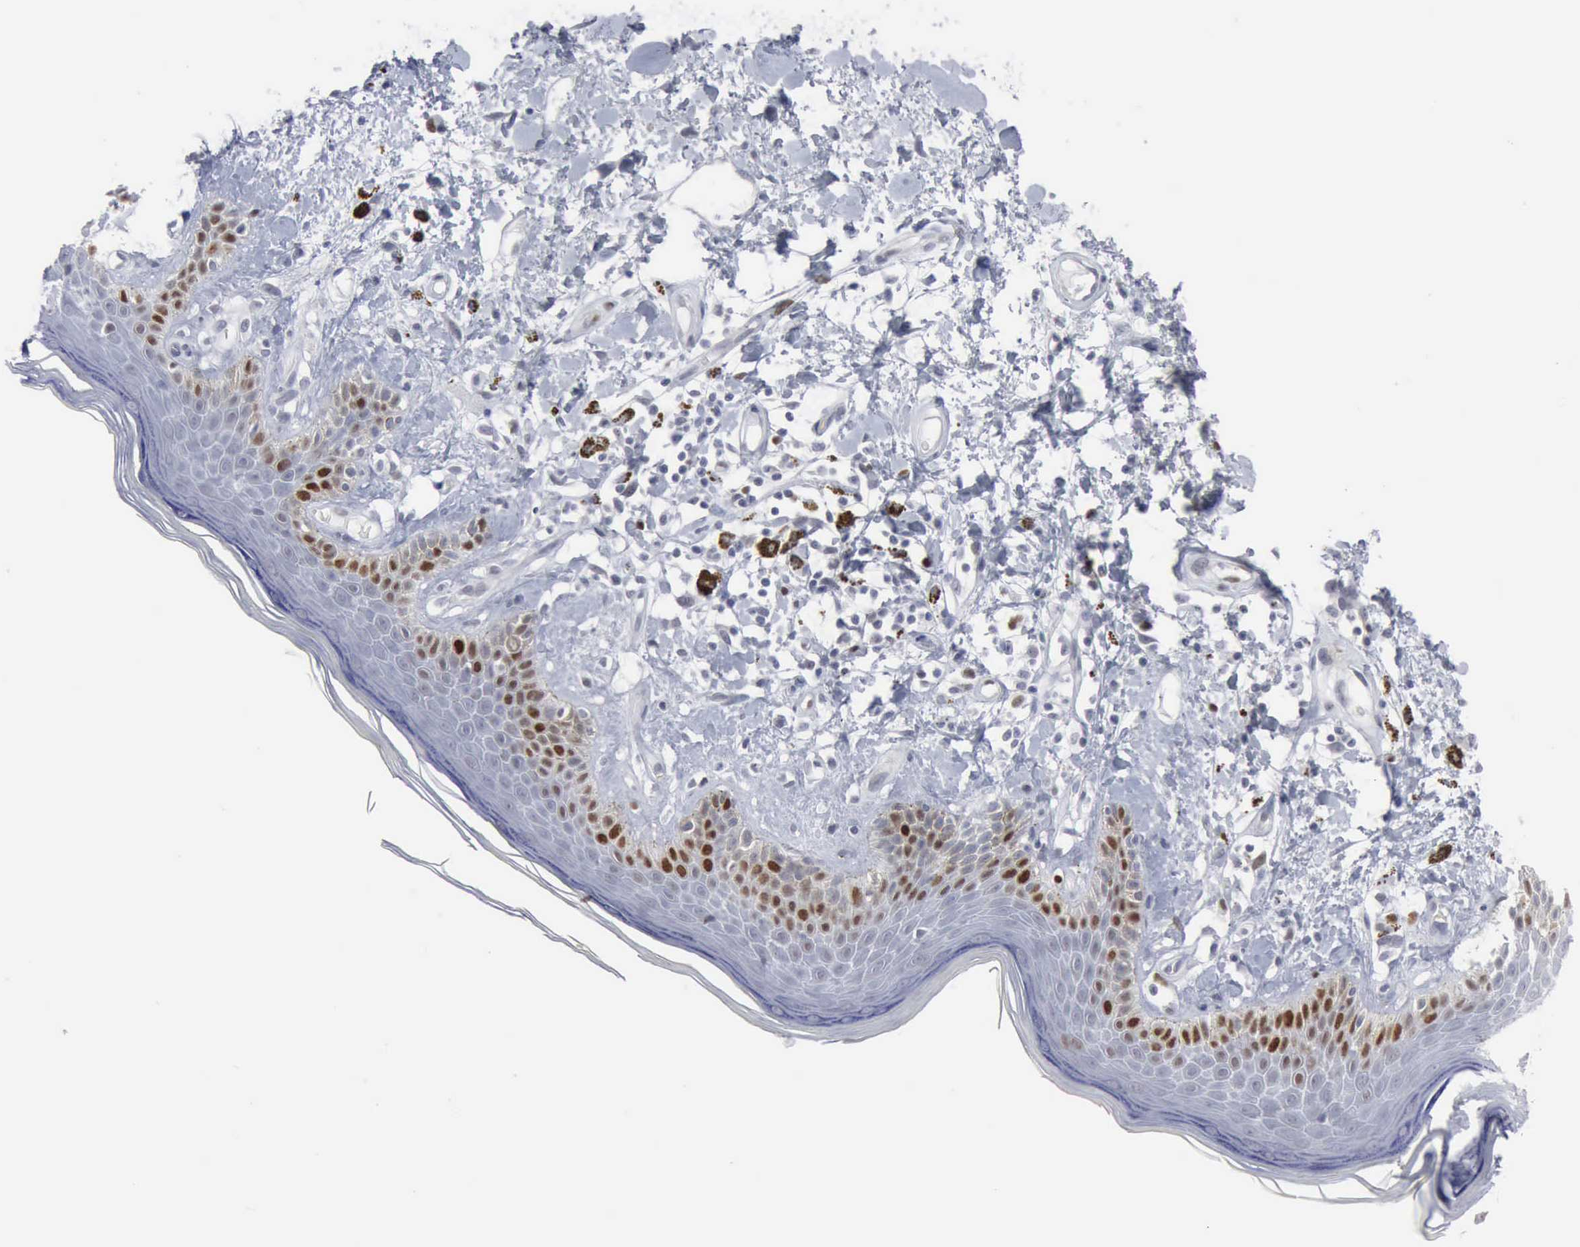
{"staining": {"intensity": "strong", "quantity": "<25%", "location": "nuclear"}, "tissue": "skin", "cell_type": "Epidermal cells", "image_type": "normal", "snomed": [{"axis": "morphology", "description": "Normal tissue, NOS"}, {"axis": "topography", "description": "Anal"}], "caption": "Skin stained for a protein (brown) shows strong nuclear positive staining in about <25% of epidermal cells.", "gene": "MCM5", "patient": {"sex": "female", "age": 78}}